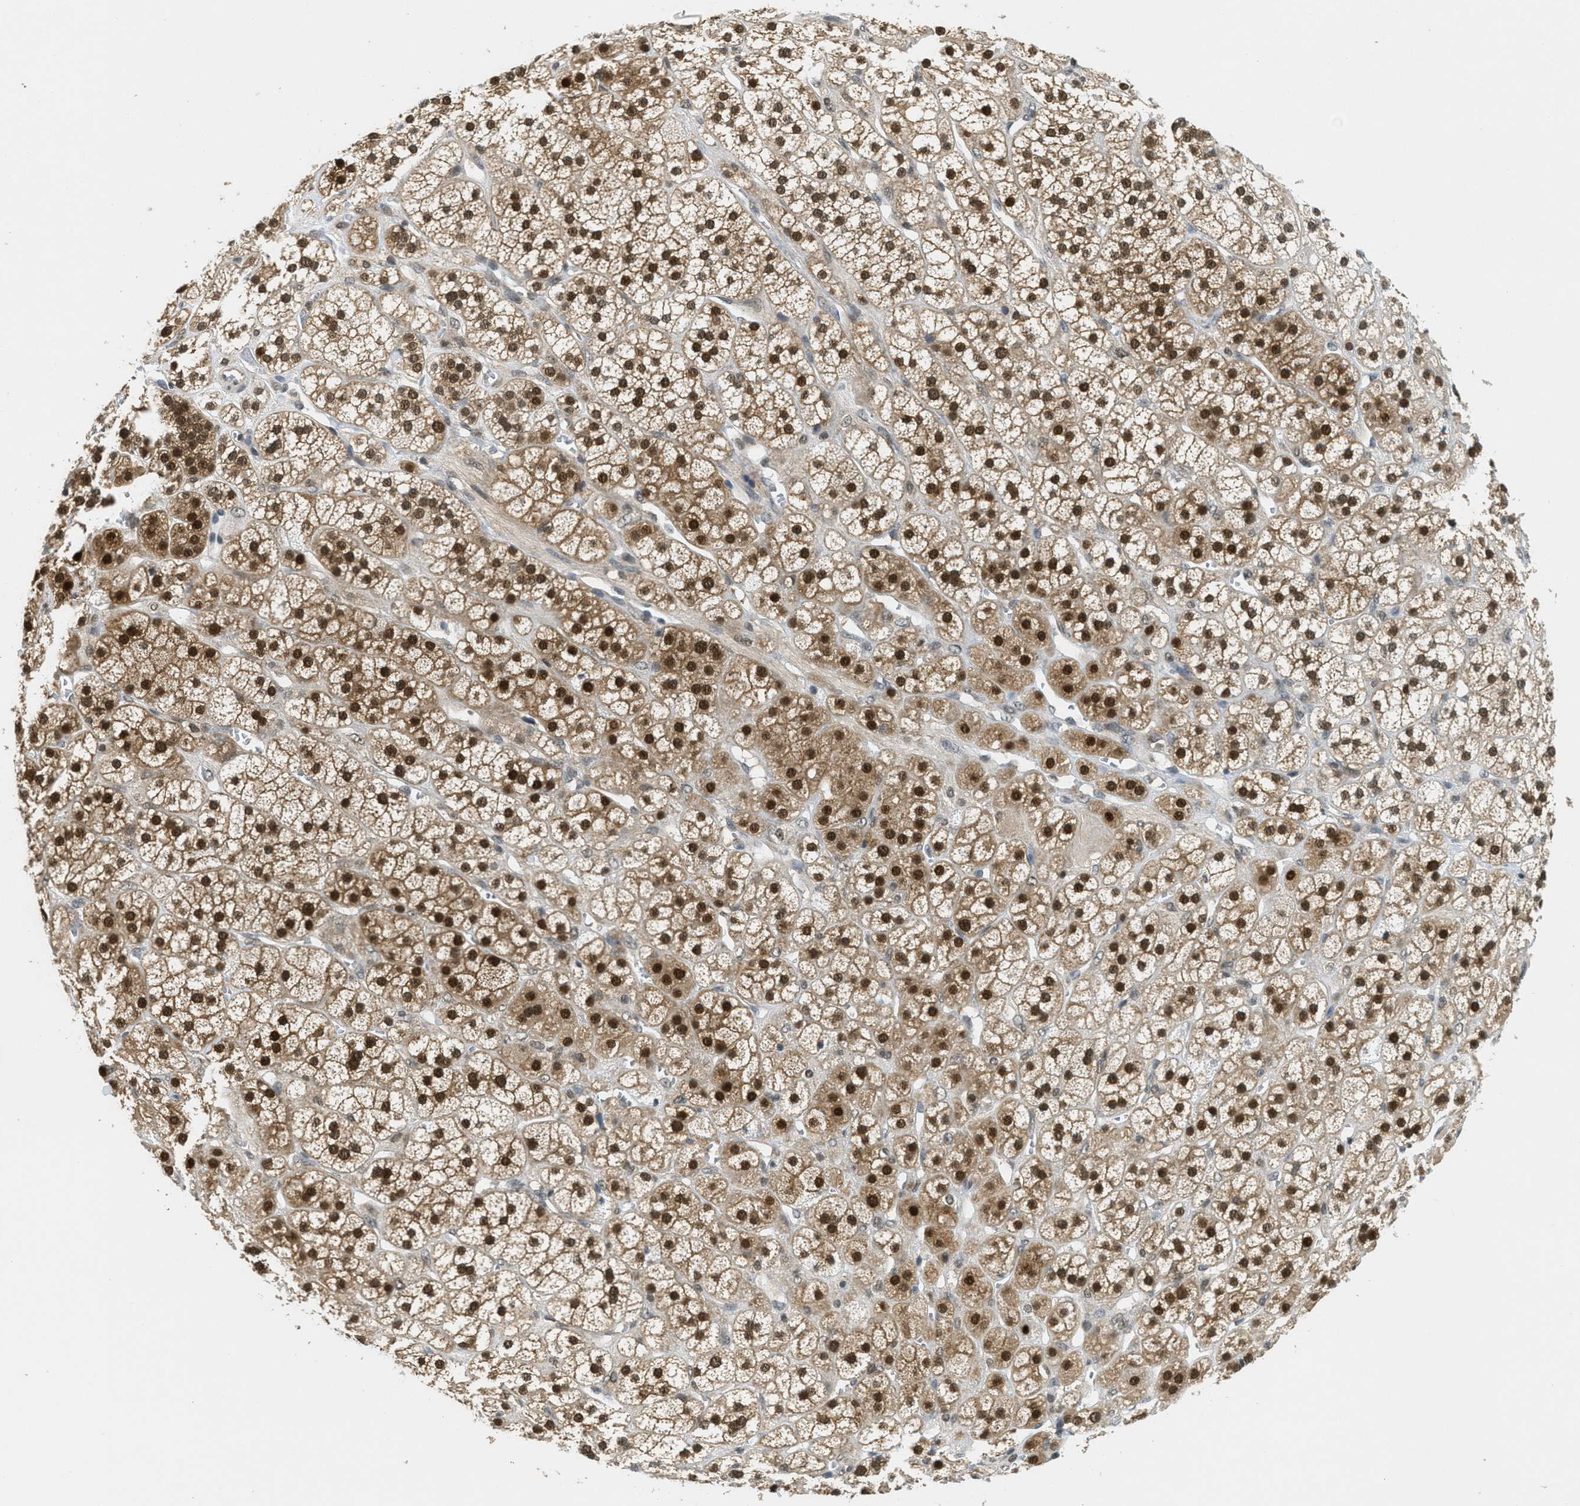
{"staining": {"intensity": "strong", "quantity": ">75%", "location": "cytoplasmic/membranous,nuclear"}, "tissue": "adrenal gland", "cell_type": "Glandular cells", "image_type": "normal", "snomed": [{"axis": "morphology", "description": "Normal tissue, NOS"}, {"axis": "topography", "description": "Adrenal gland"}], "caption": "Glandular cells show strong cytoplasmic/membranous,nuclear expression in approximately >75% of cells in unremarkable adrenal gland.", "gene": "DNAJB1", "patient": {"sex": "male", "age": 56}}